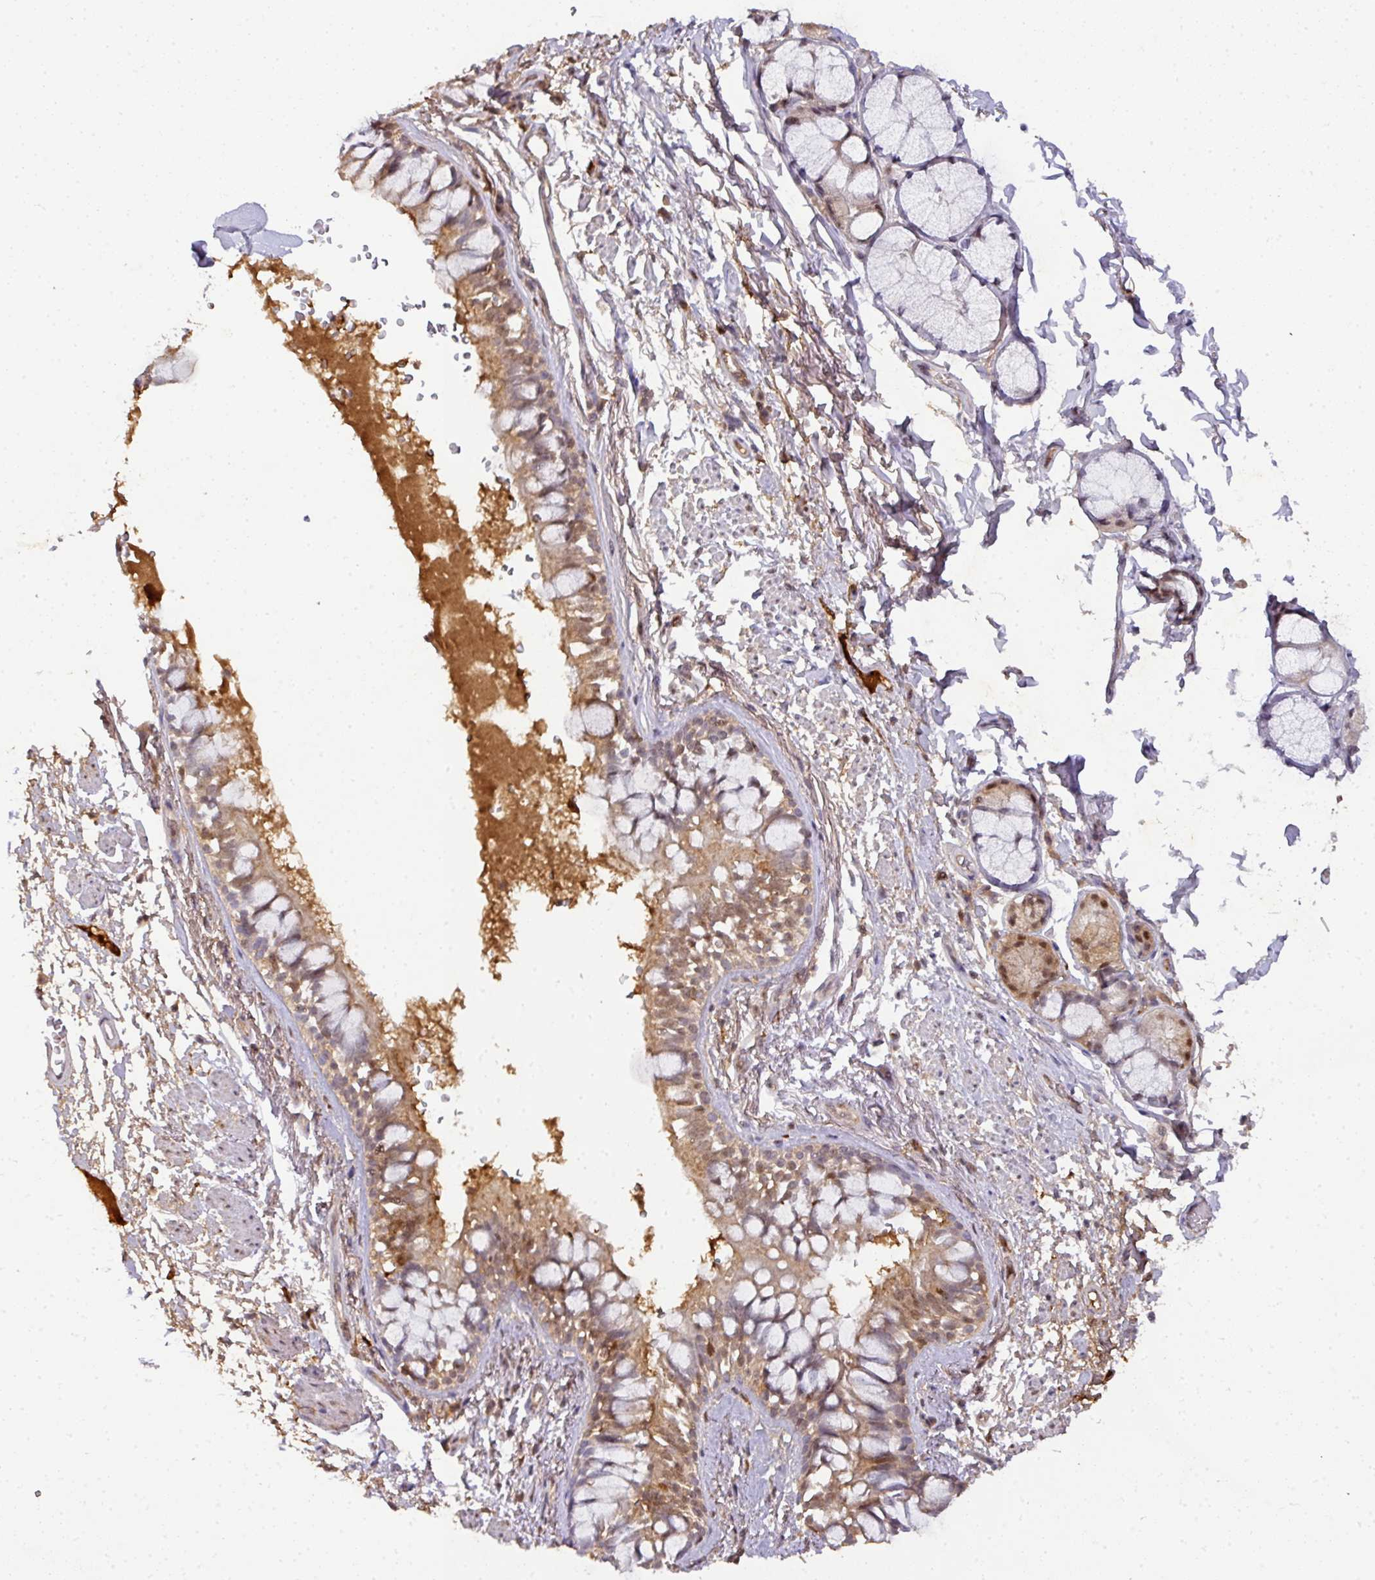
{"staining": {"intensity": "moderate", "quantity": ">75%", "location": "cytoplasmic/membranous,nuclear"}, "tissue": "bronchus", "cell_type": "Respiratory epithelial cells", "image_type": "normal", "snomed": [{"axis": "morphology", "description": "Normal tissue, NOS"}, {"axis": "topography", "description": "Bronchus"}], "caption": "This image shows IHC staining of benign human bronchus, with medium moderate cytoplasmic/membranous,nuclear positivity in approximately >75% of respiratory epithelial cells.", "gene": "RANBP9", "patient": {"sex": "male", "age": 70}}